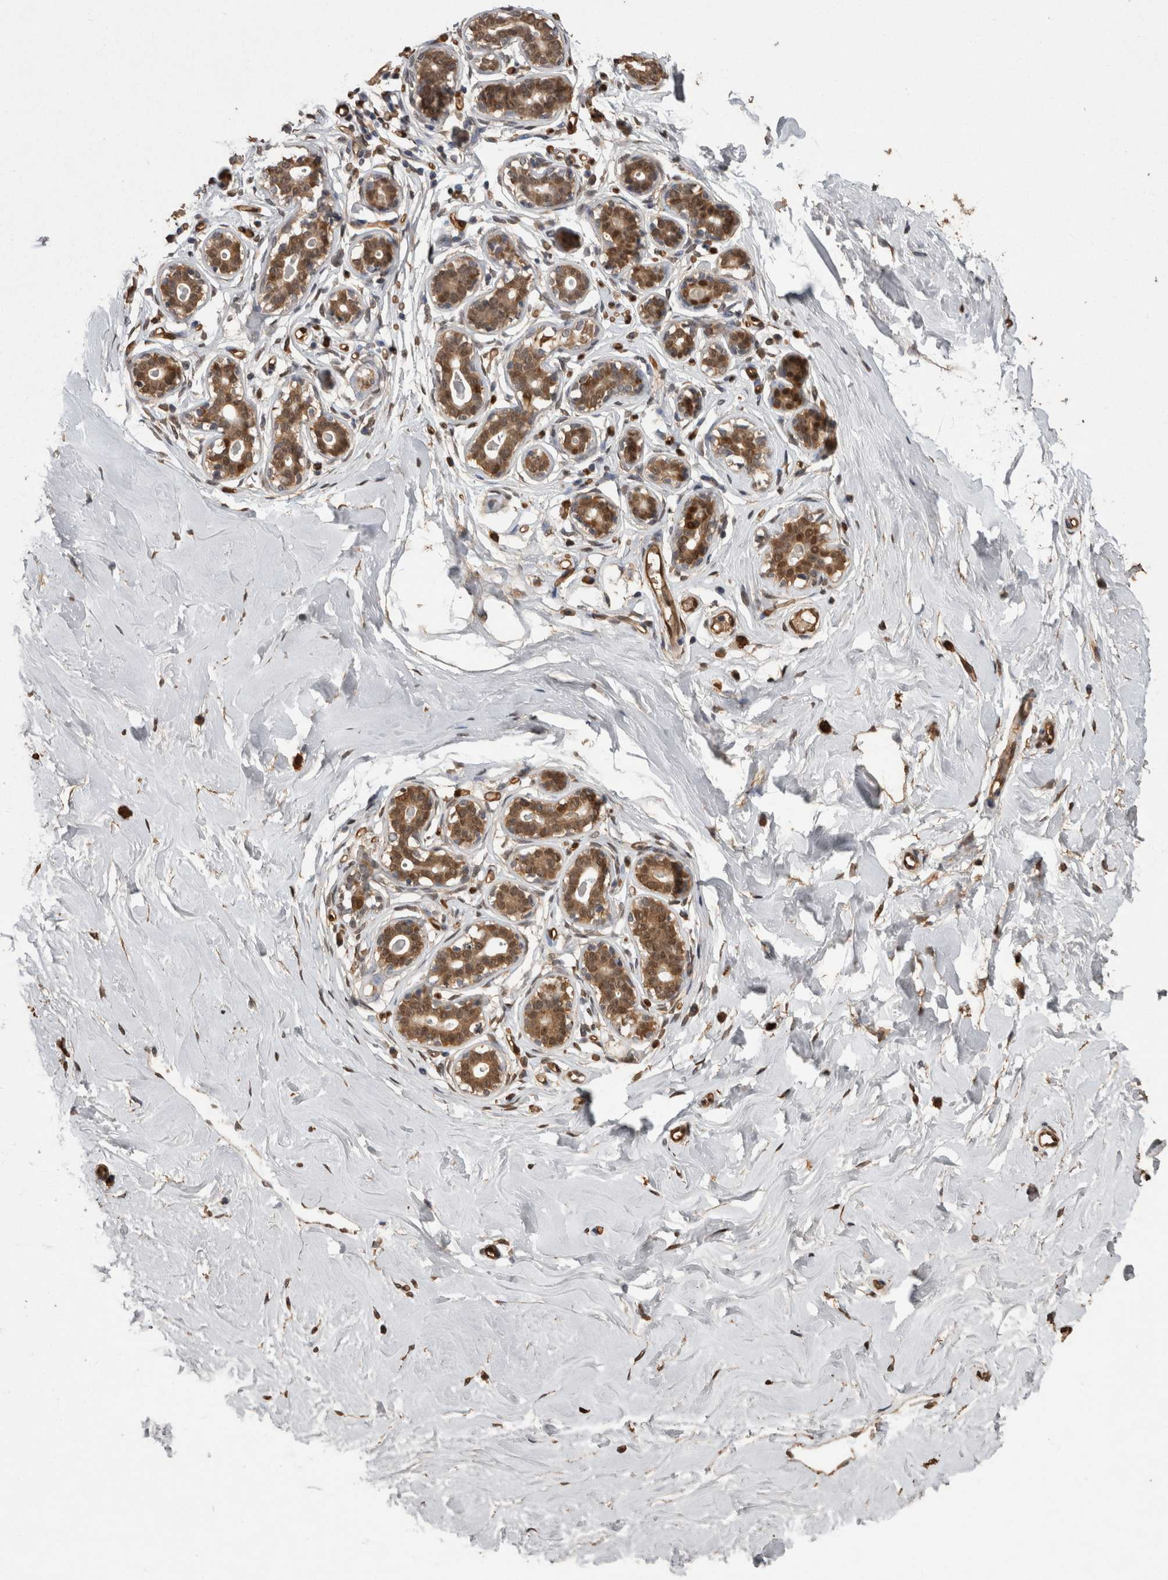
{"staining": {"intensity": "moderate", "quantity": "<25%", "location": "cytoplasmic/membranous,nuclear"}, "tissue": "breast", "cell_type": "Adipocytes", "image_type": "normal", "snomed": [{"axis": "morphology", "description": "Normal tissue, NOS"}, {"axis": "morphology", "description": "Adenoma, NOS"}, {"axis": "topography", "description": "Breast"}], "caption": "Approximately <25% of adipocytes in benign human breast exhibit moderate cytoplasmic/membranous,nuclear protein expression as visualized by brown immunohistochemical staining.", "gene": "LXN", "patient": {"sex": "female", "age": 23}}